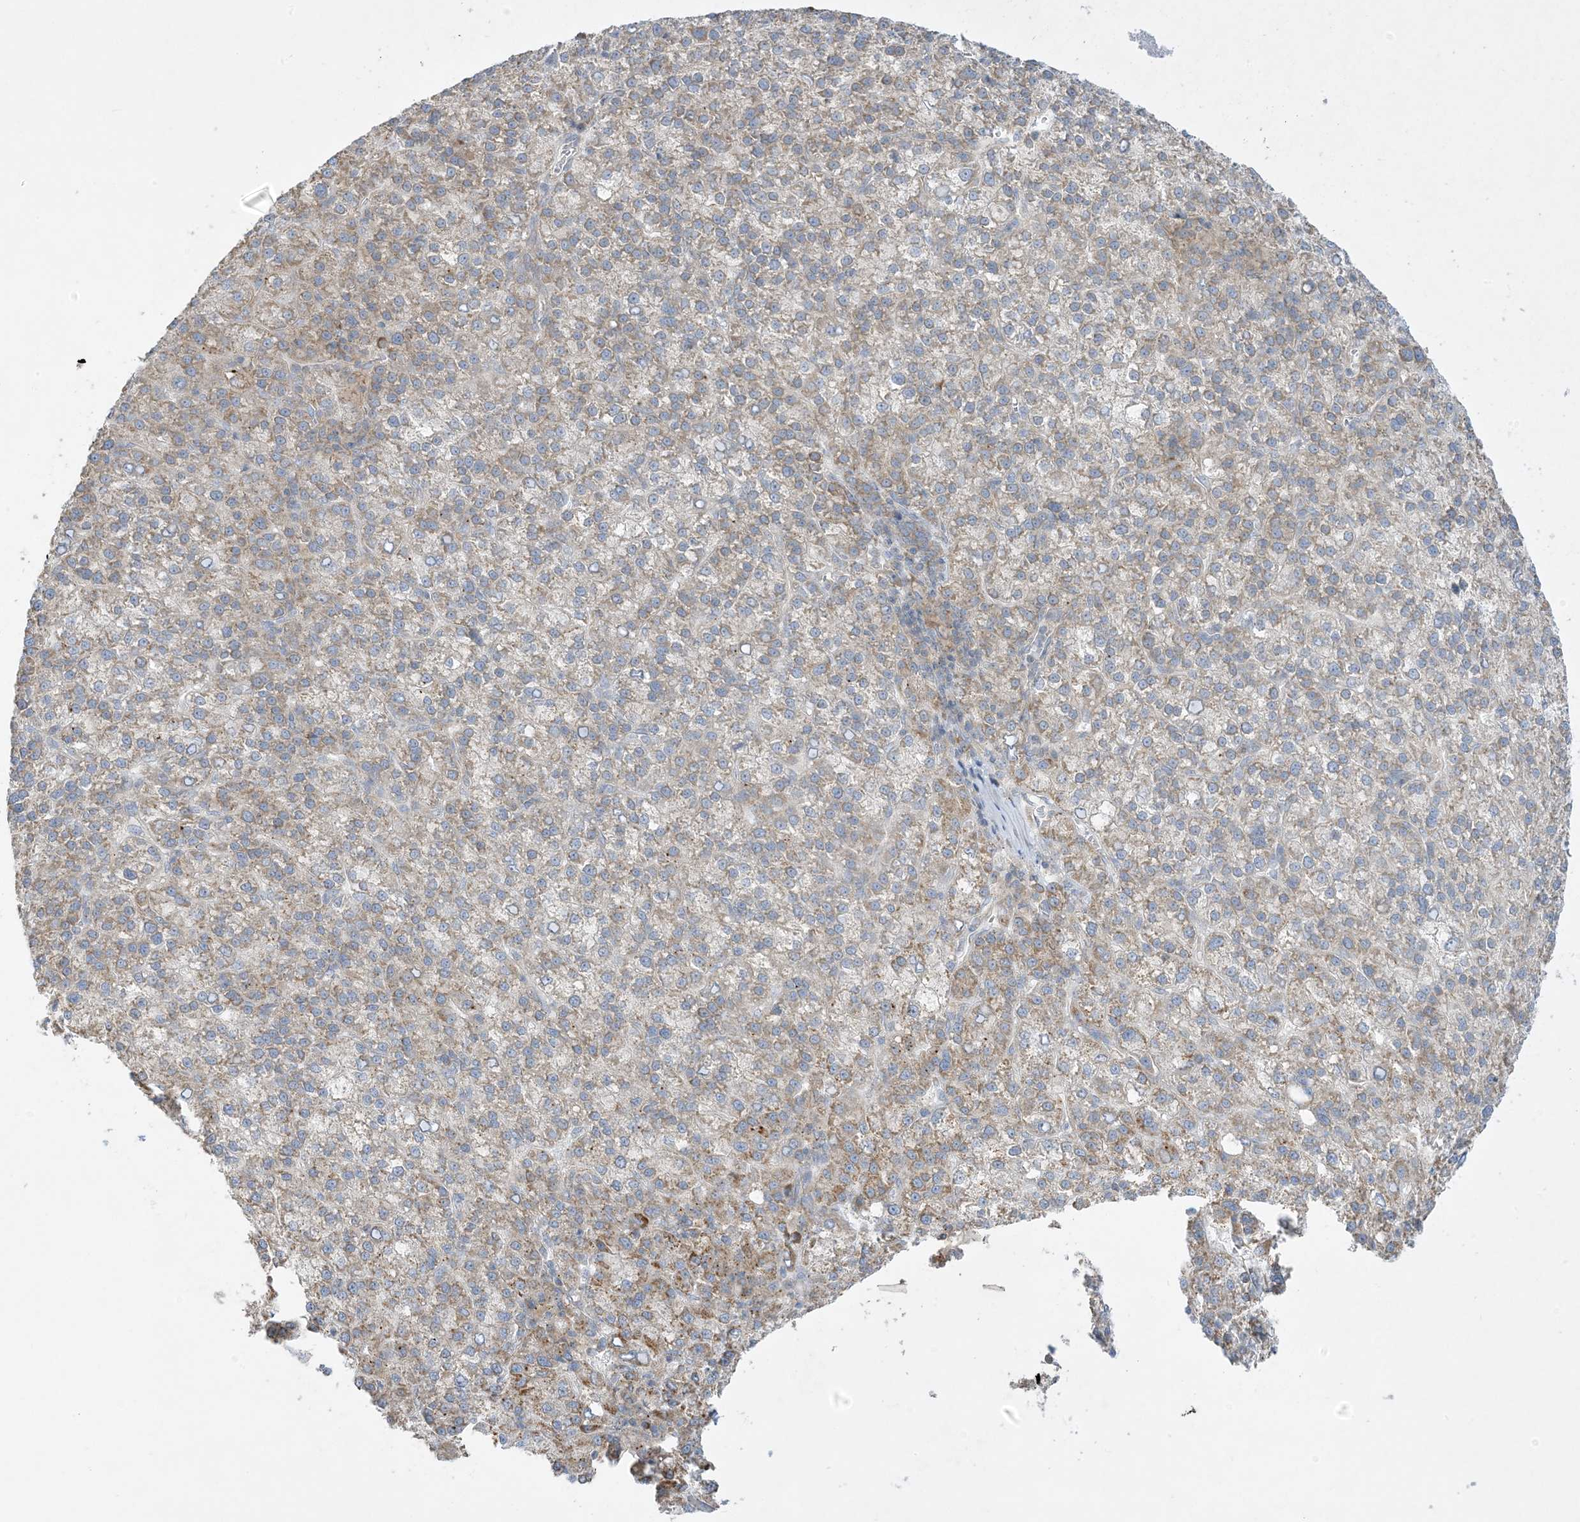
{"staining": {"intensity": "moderate", "quantity": "25%-75%", "location": "cytoplasmic/membranous"}, "tissue": "liver cancer", "cell_type": "Tumor cells", "image_type": "cancer", "snomed": [{"axis": "morphology", "description": "Carcinoma, Hepatocellular, NOS"}, {"axis": "topography", "description": "Liver"}], "caption": "Protein expression analysis of hepatocellular carcinoma (liver) reveals moderate cytoplasmic/membranous positivity in about 25%-75% of tumor cells.", "gene": "RPP40", "patient": {"sex": "female", "age": 58}}